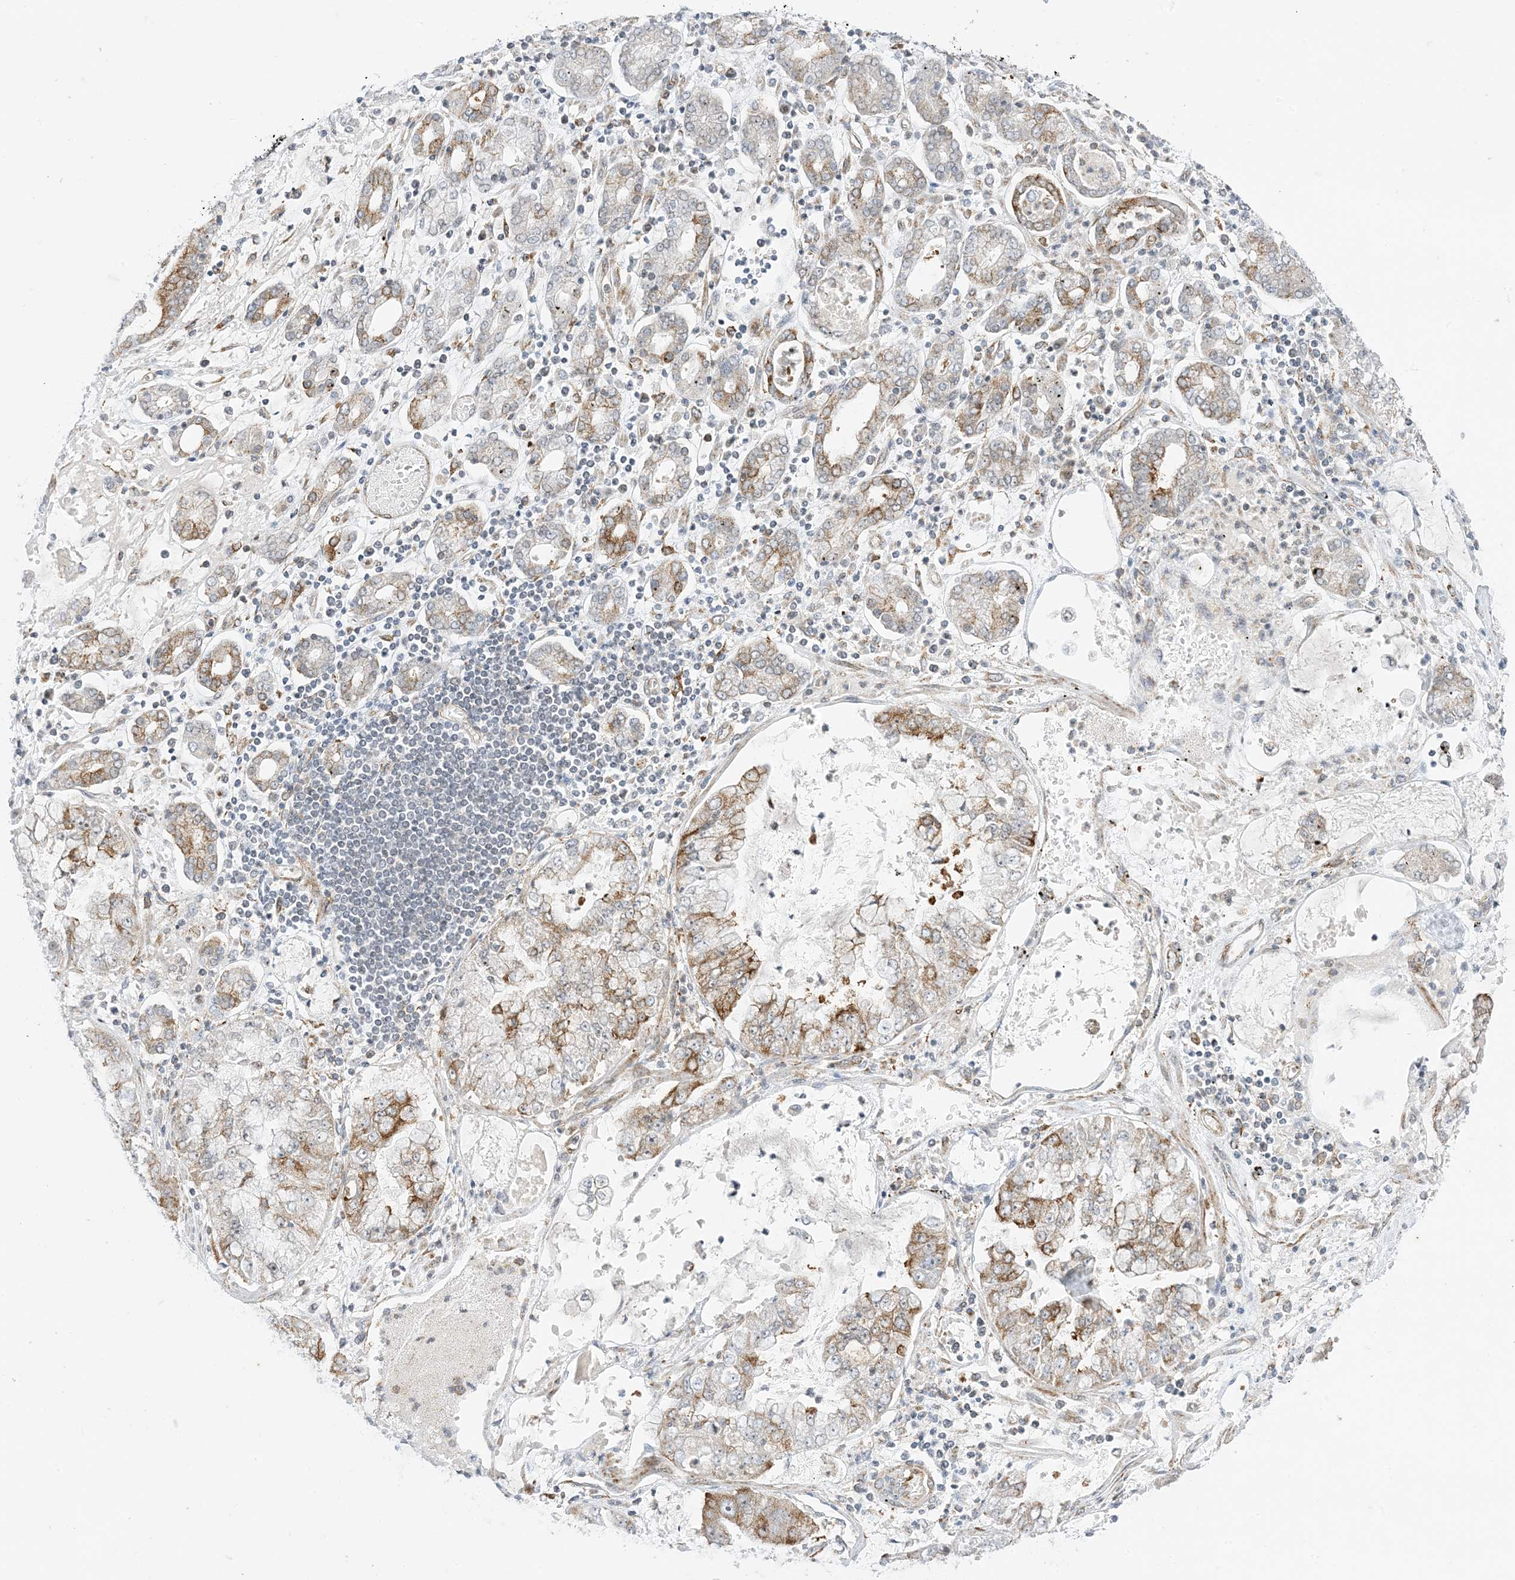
{"staining": {"intensity": "moderate", "quantity": "25%-75%", "location": "cytoplasmic/membranous"}, "tissue": "stomach cancer", "cell_type": "Tumor cells", "image_type": "cancer", "snomed": [{"axis": "morphology", "description": "Adenocarcinoma, NOS"}, {"axis": "topography", "description": "Stomach"}], "caption": "Immunohistochemical staining of human stomach cancer (adenocarcinoma) demonstrates medium levels of moderate cytoplasmic/membranous staining in about 25%-75% of tumor cells.", "gene": "RAC1", "patient": {"sex": "male", "age": 76}}